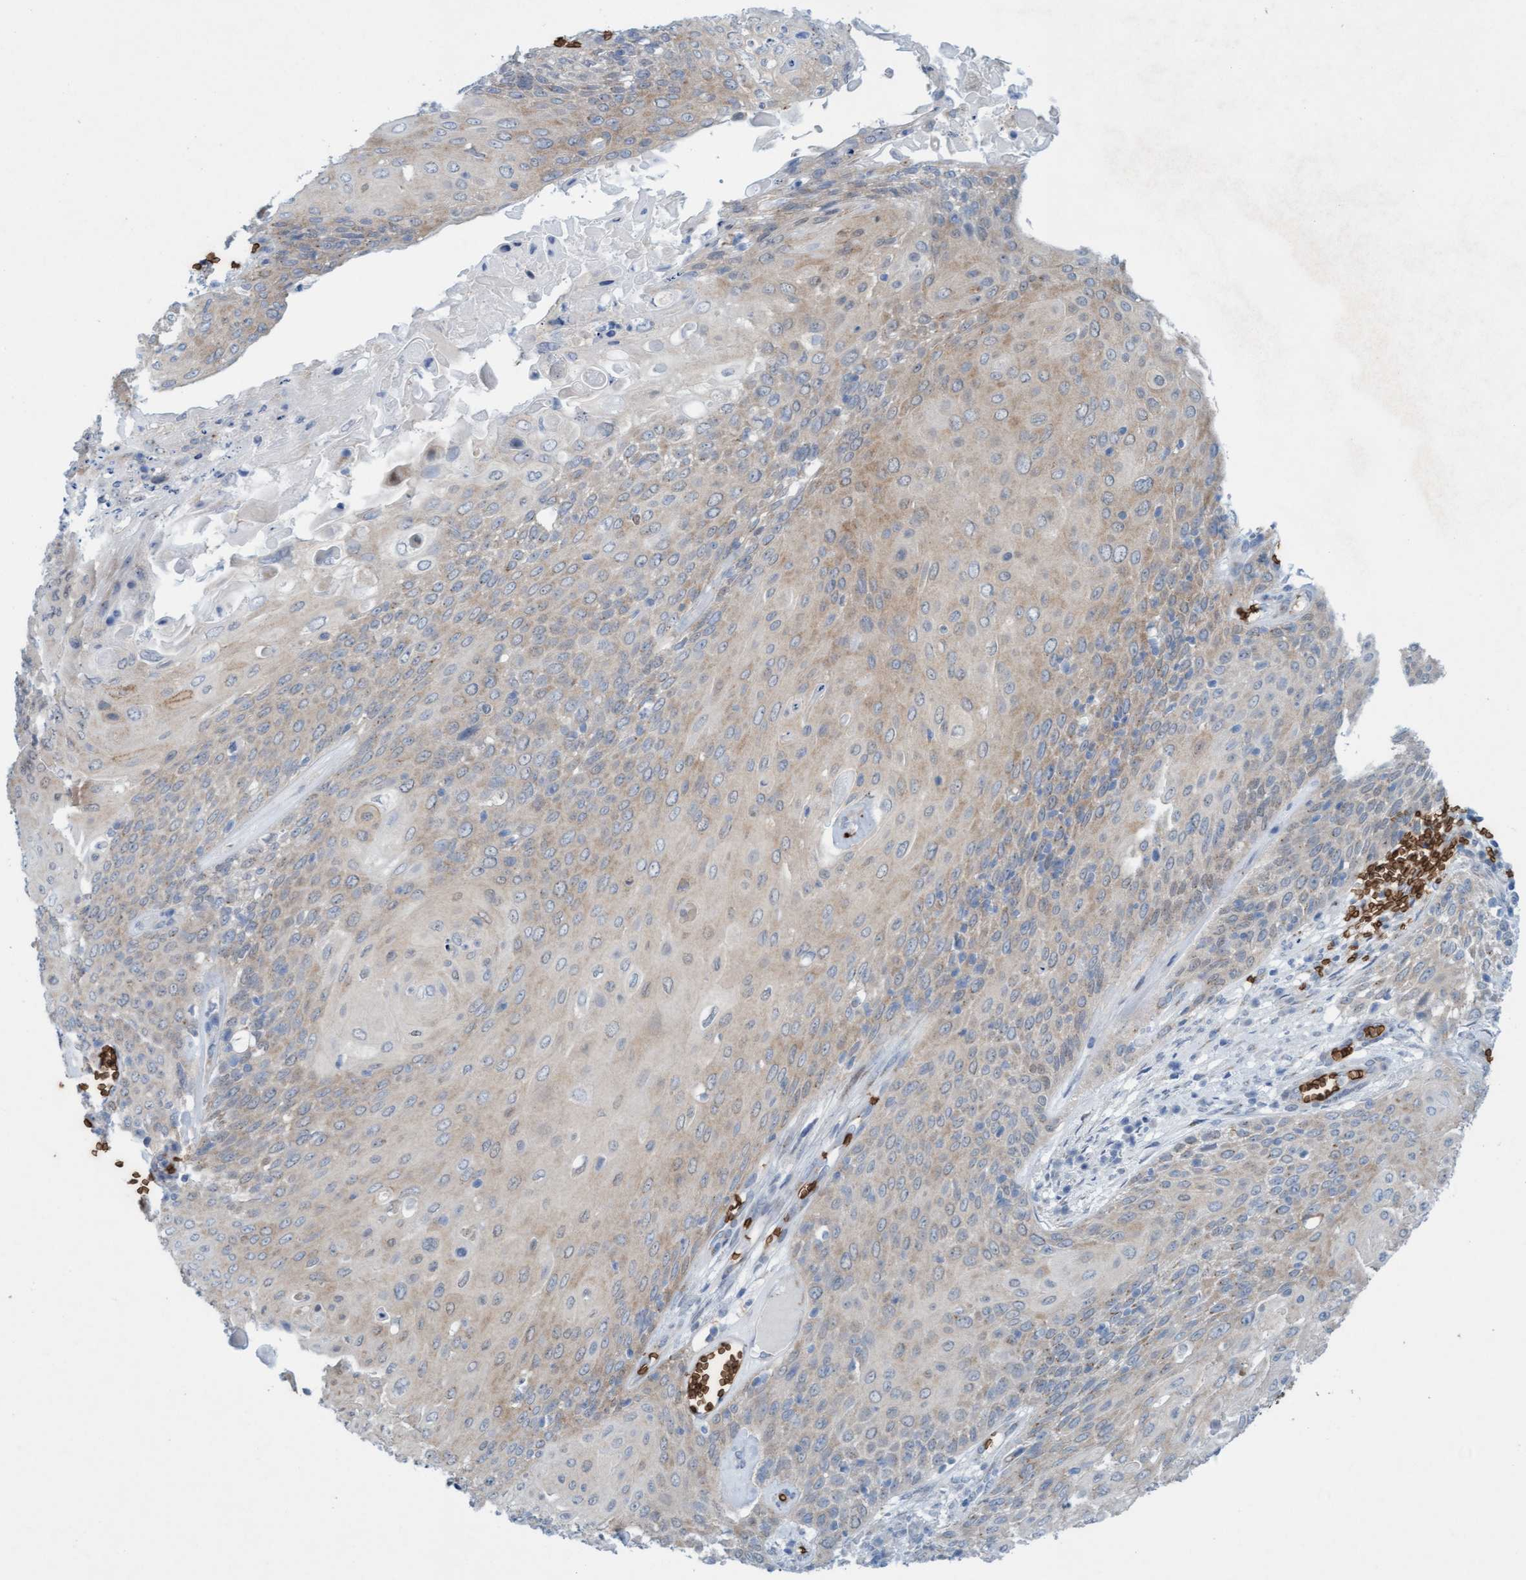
{"staining": {"intensity": "weak", "quantity": "<25%", "location": "nuclear"}, "tissue": "cervical cancer", "cell_type": "Tumor cells", "image_type": "cancer", "snomed": [{"axis": "morphology", "description": "Squamous cell carcinoma, NOS"}, {"axis": "topography", "description": "Cervix"}], "caption": "Immunohistochemistry photomicrograph of neoplastic tissue: cervical cancer (squamous cell carcinoma) stained with DAB exhibits no significant protein expression in tumor cells. The staining was performed using DAB (3,3'-diaminobenzidine) to visualize the protein expression in brown, while the nuclei were stained in blue with hematoxylin (Magnification: 20x).", "gene": "SPEM2", "patient": {"sex": "female", "age": 39}}